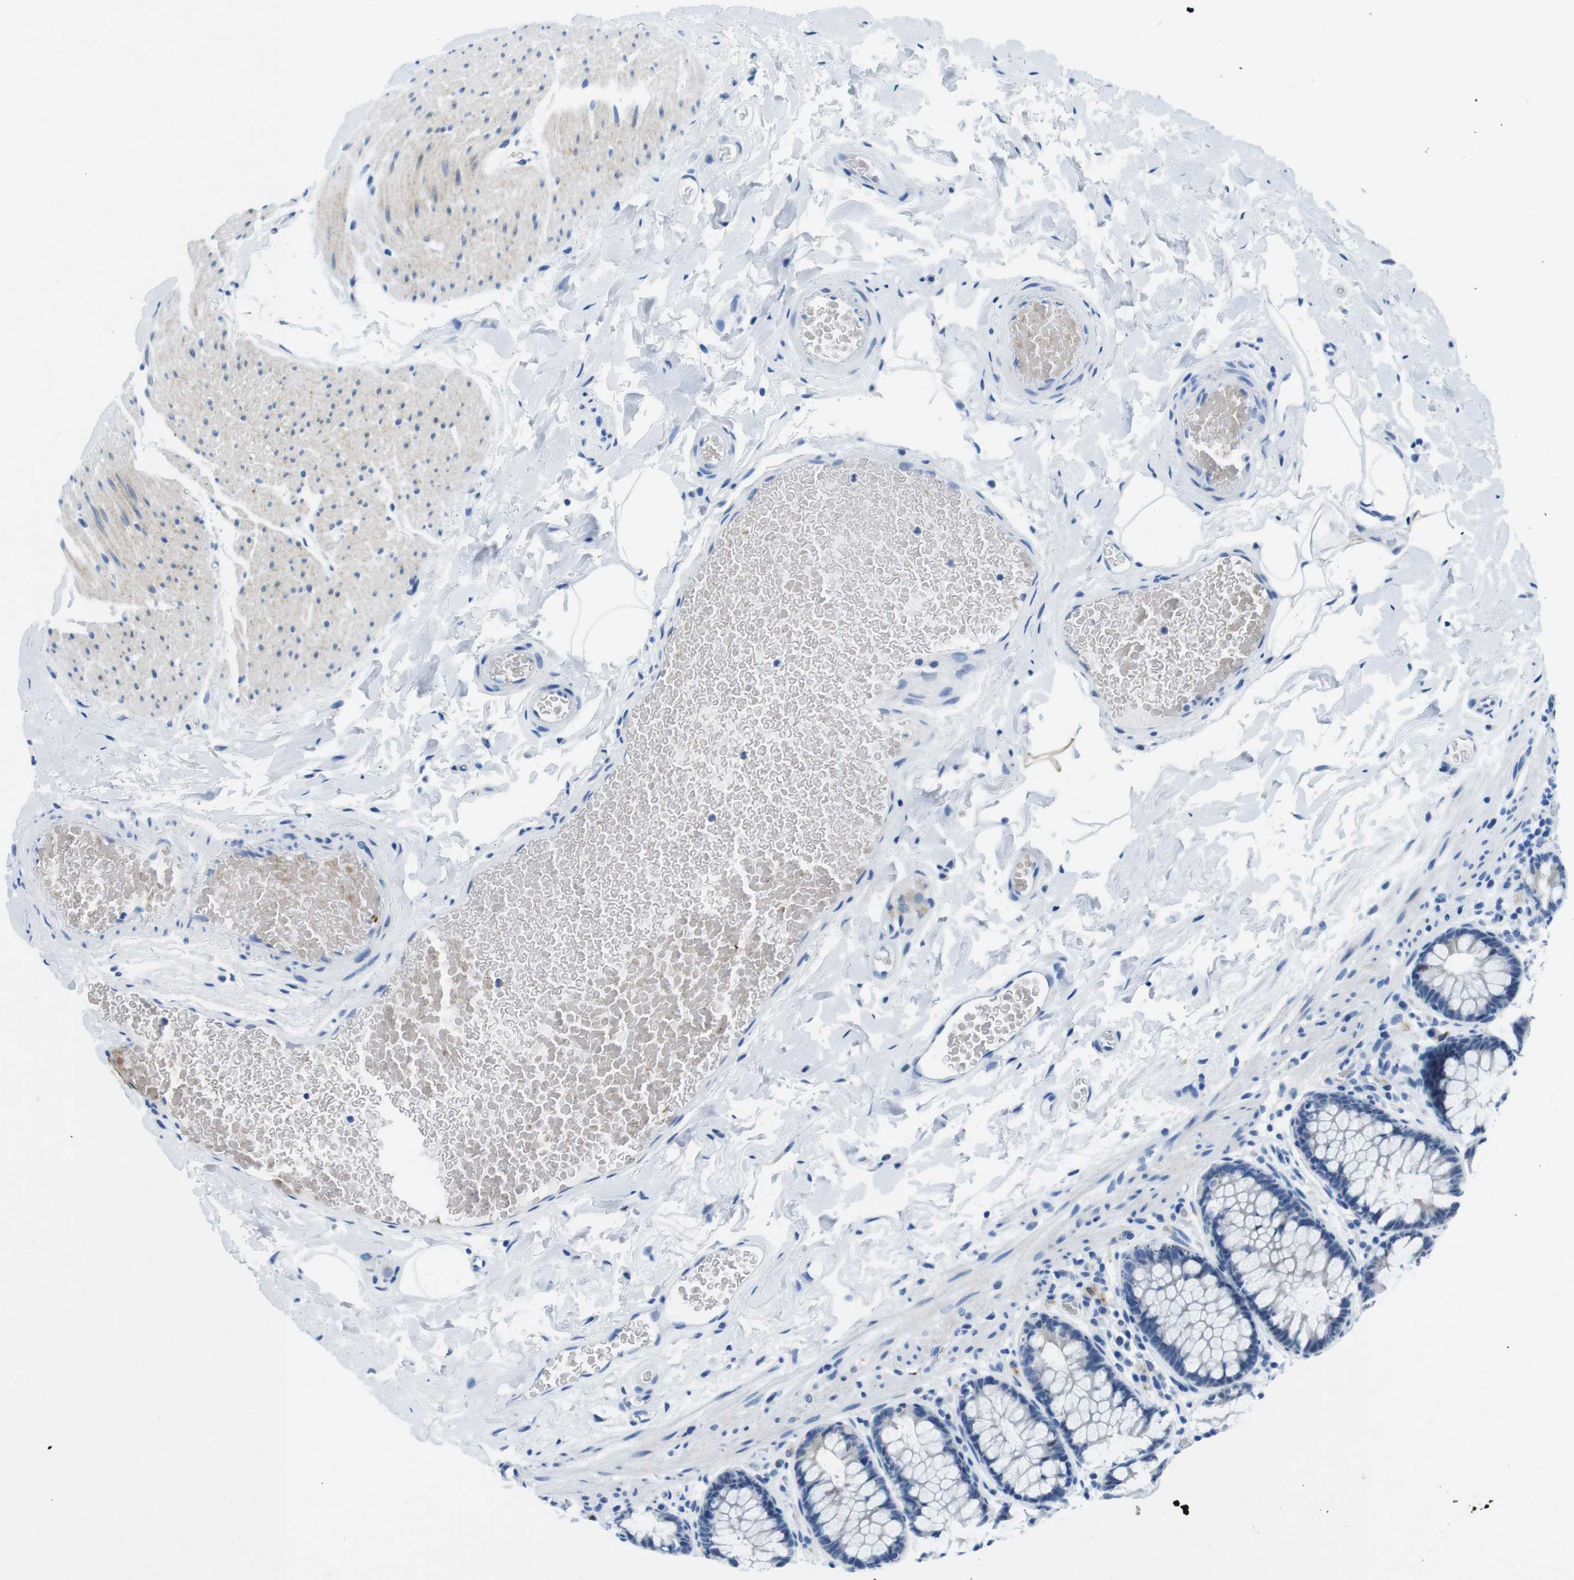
{"staining": {"intensity": "negative", "quantity": "none", "location": "none"}, "tissue": "colon", "cell_type": "Endothelial cells", "image_type": "normal", "snomed": [{"axis": "morphology", "description": "Normal tissue, NOS"}, {"axis": "topography", "description": "Colon"}], "caption": "Protein analysis of normal colon shows no significant staining in endothelial cells. (DAB (3,3'-diaminobenzidine) immunohistochemistry (IHC) with hematoxylin counter stain).", "gene": "TFAP2C", "patient": {"sex": "female", "age": 80}}